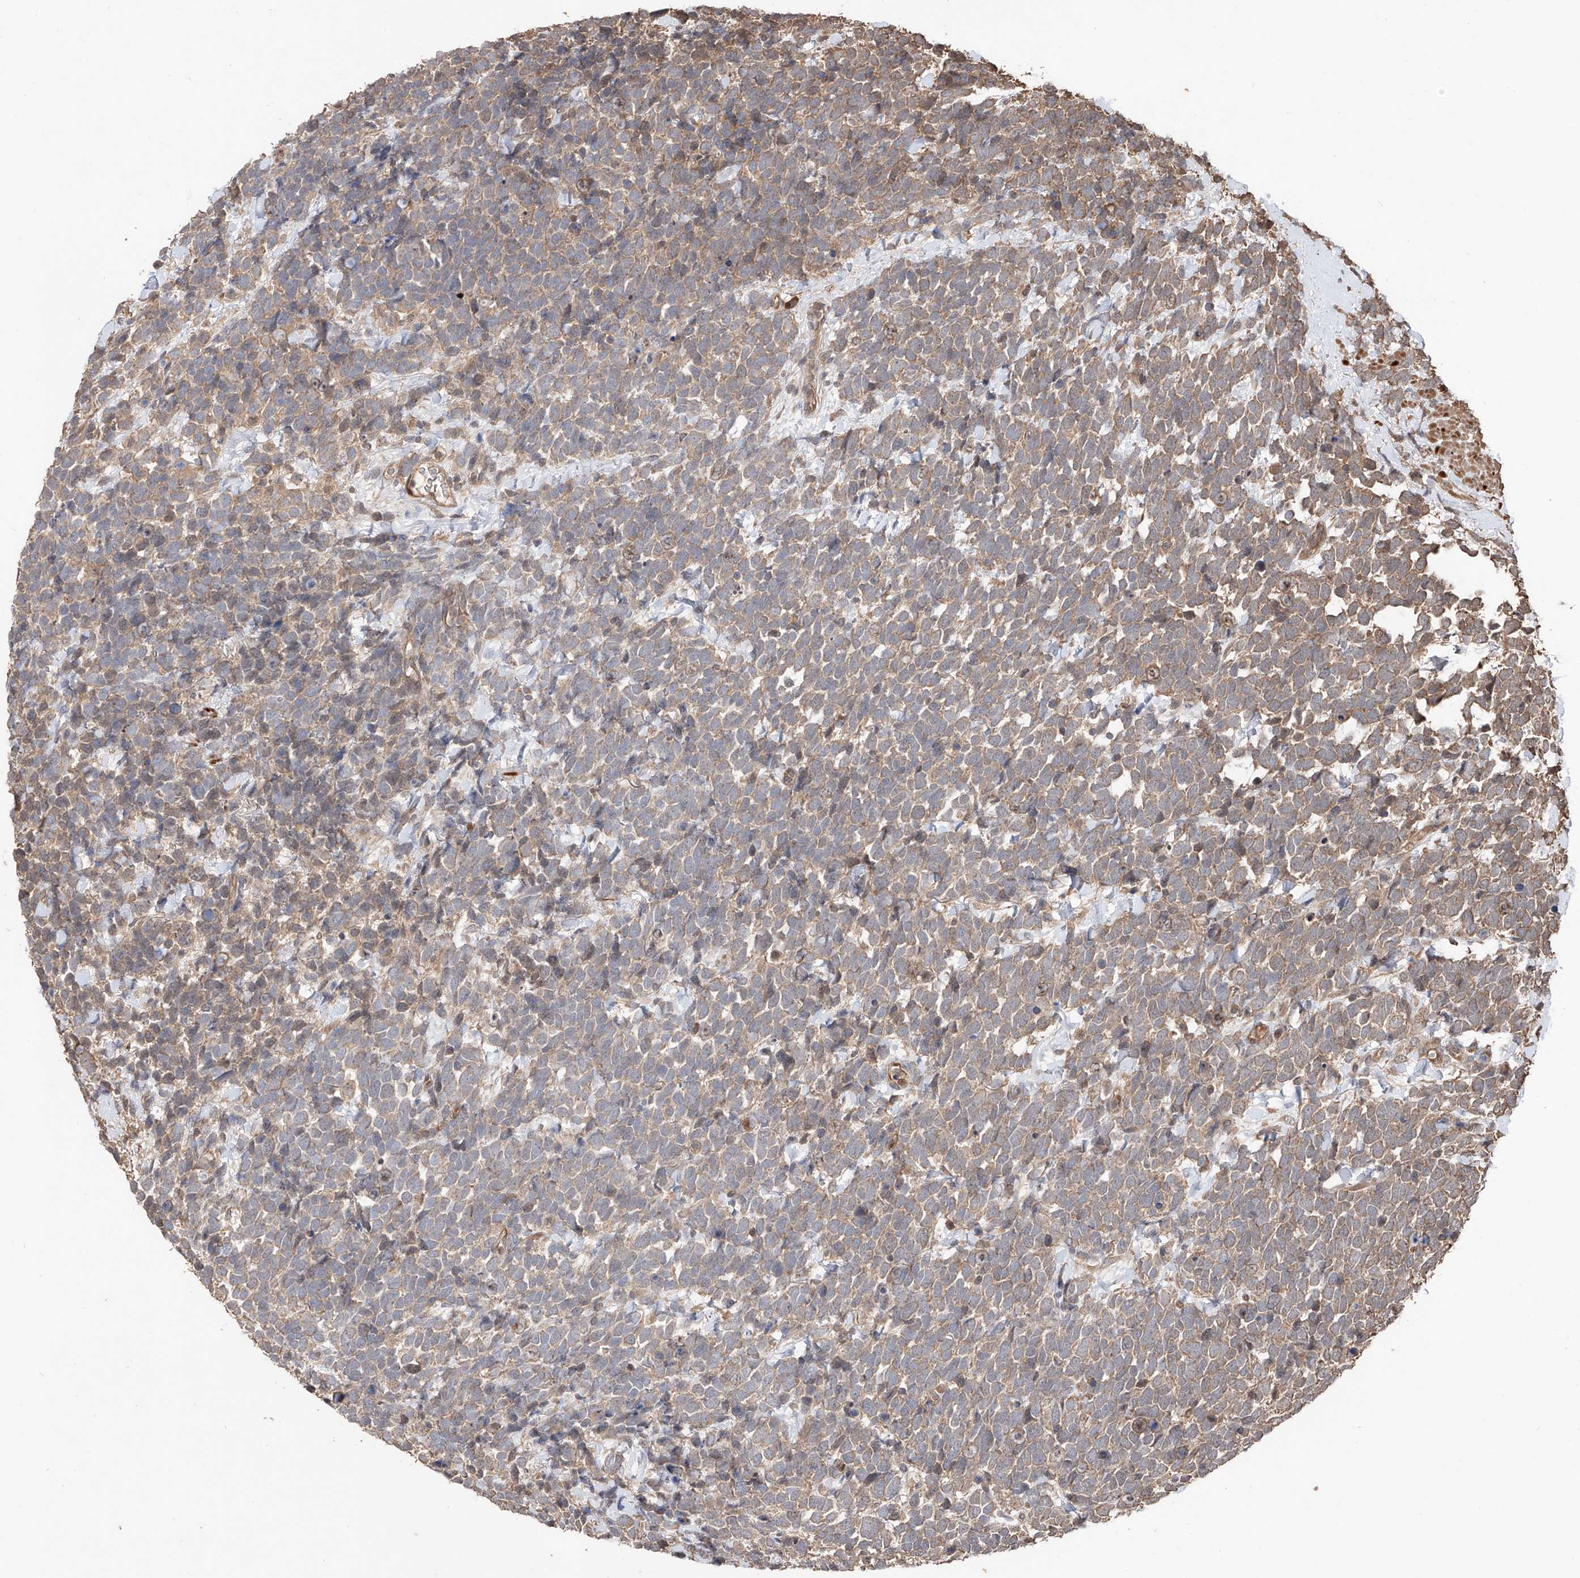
{"staining": {"intensity": "weak", "quantity": ">75%", "location": "cytoplasmic/membranous"}, "tissue": "urothelial cancer", "cell_type": "Tumor cells", "image_type": "cancer", "snomed": [{"axis": "morphology", "description": "Urothelial carcinoma, High grade"}, {"axis": "topography", "description": "Urinary bladder"}], "caption": "The immunohistochemical stain shows weak cytoplasmic/membranous expression in tumor cells of high-grade urothelial carcinoma tissue.", "gene": "FAM135A", "patient": {"sex": "female", "age": 82}}